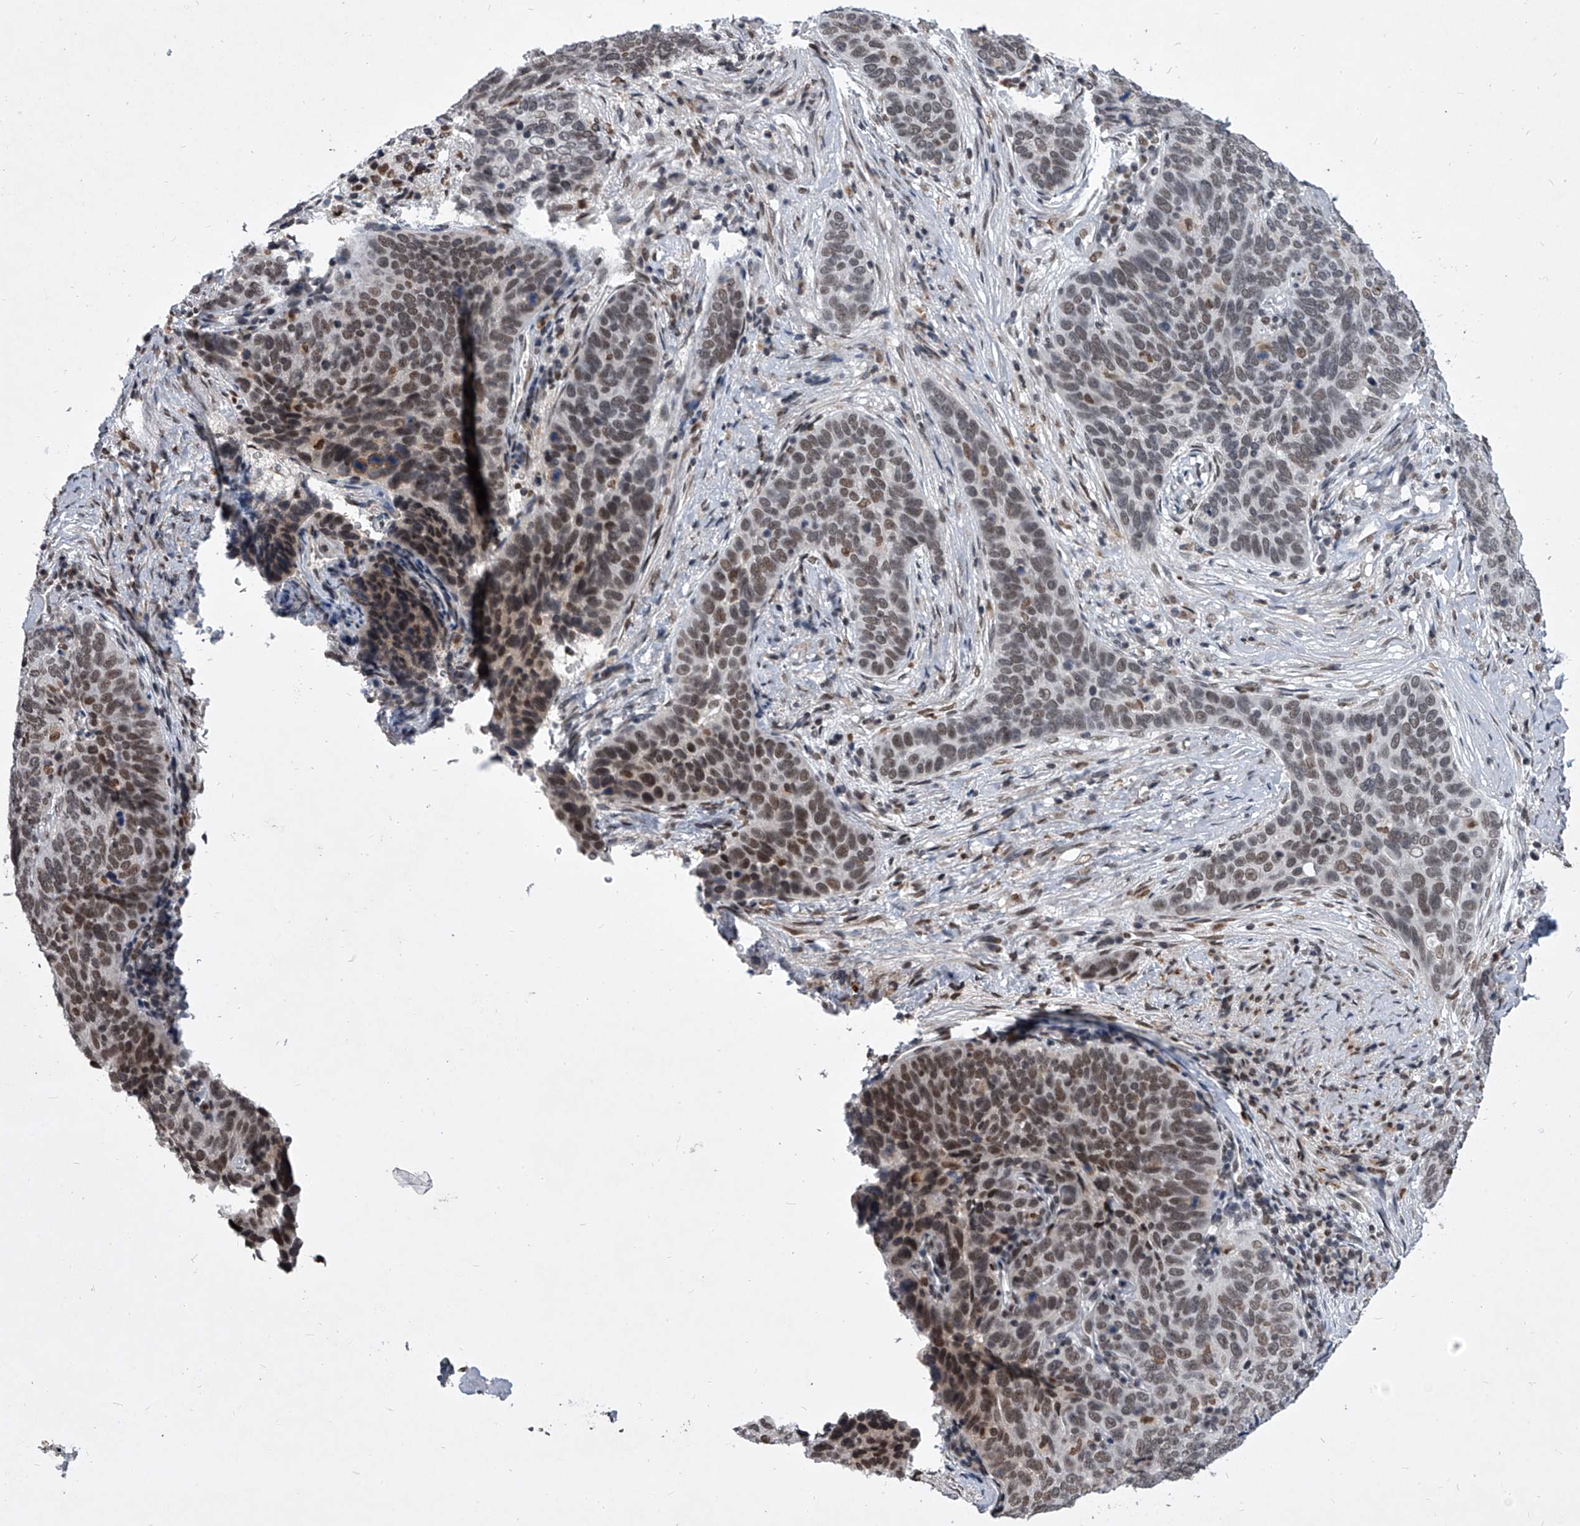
{"staining": {"intensity": "moderate", "quantity": "25%-75%", "location": "nuclear"}, "tissue": "cervical cancer", "cell_type": "Tumor cells", "image_type": "cancer", "snomed": [{"axis": "morphology", "description": "Squamous cell carcinoma, NOS"}, {"axis": "topography", "description": "Cervix"}], "caption": "Moderate nuclear protein expression is present in about 25%-75% of tumor cells in cervical cancer.", "gene": "PPIL4", "patient": {"sex": "female", "age": 60}}